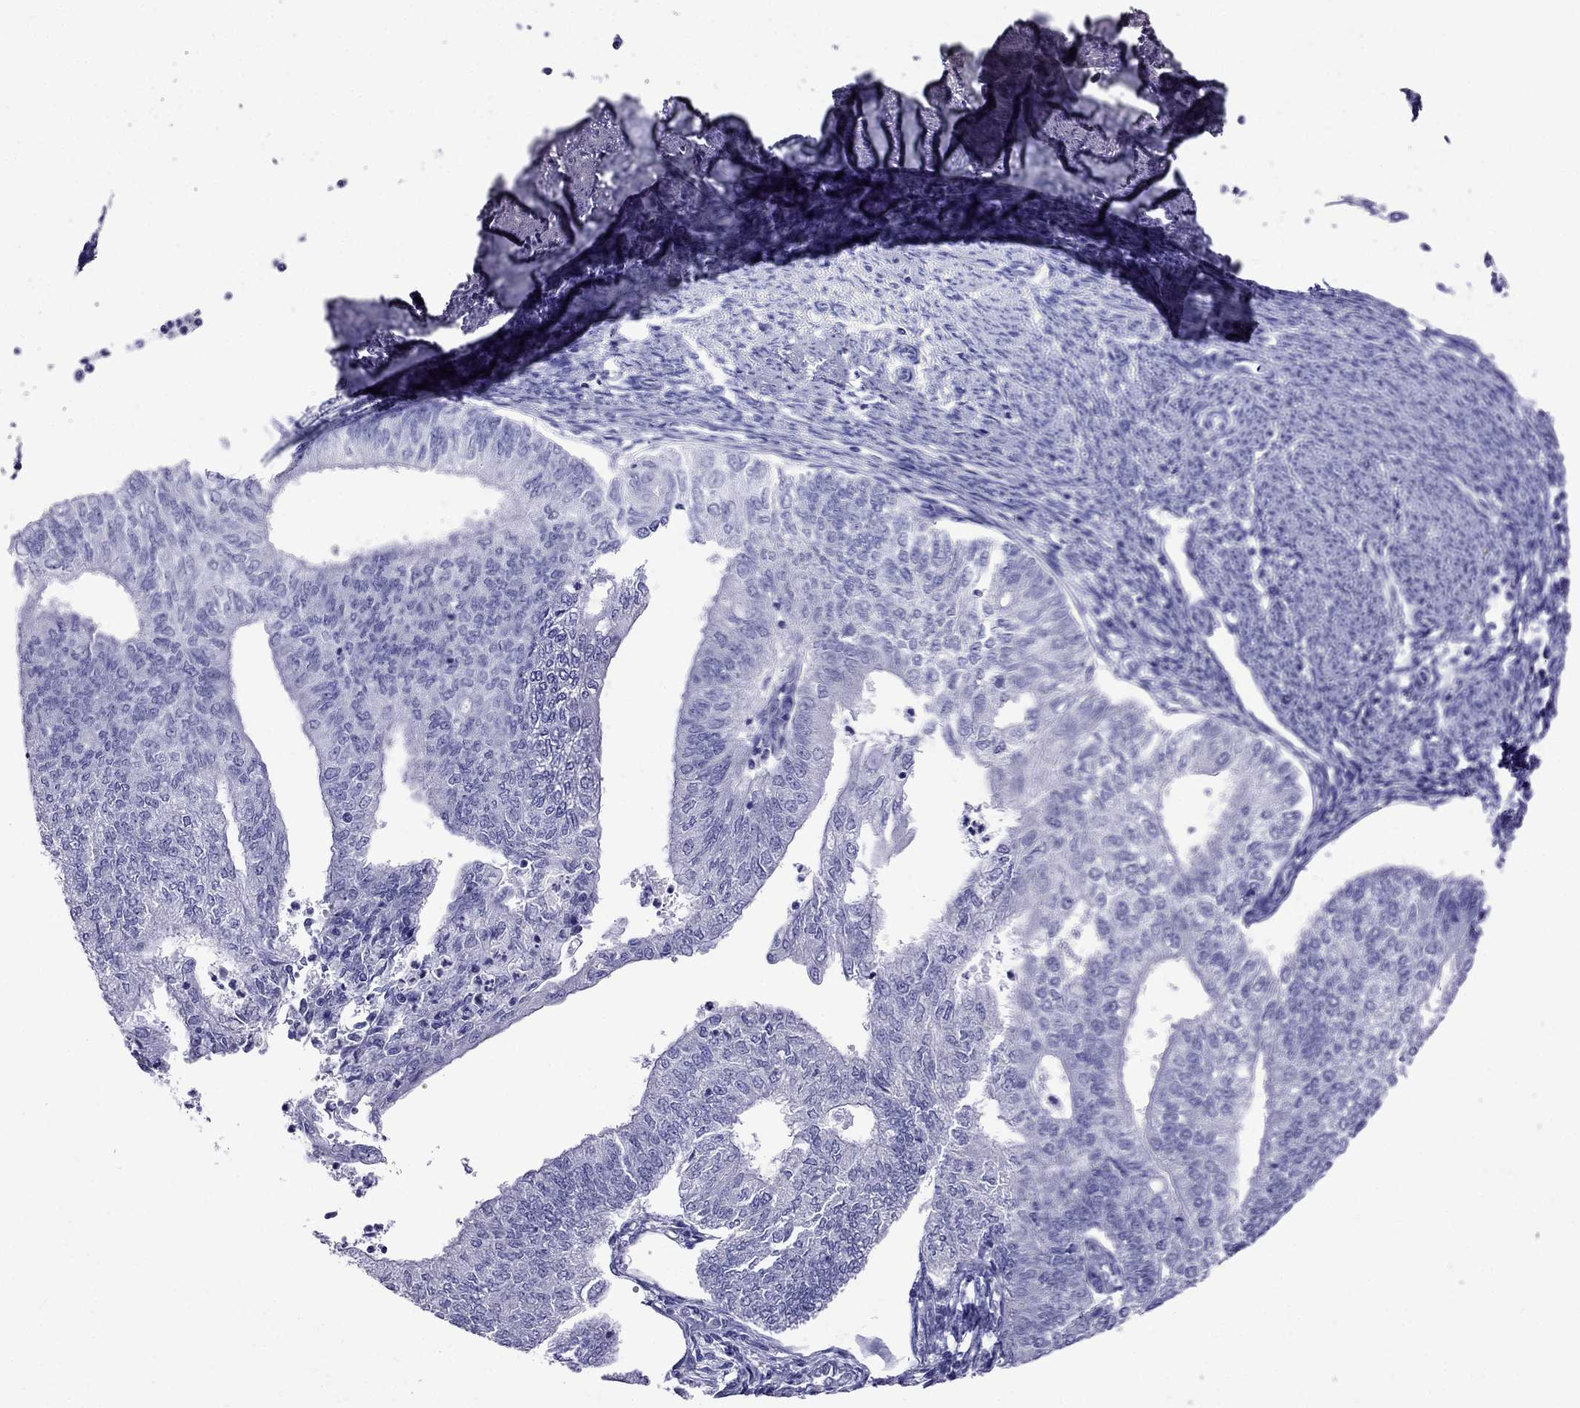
{"staining": {"intensity": "negative", "quantity": "none", "location": "none"}, "tissue": "endometrial cancer", "cell_type": "Tumor cells", "image_type": "cancer", "snomed": [{"axis": "morphology", "description": "Adenocarcinoma, NOS"}, {"axis": "topography", "description": "Endometrium"}], "caption": "IHC of human endometrial cancer displays no positivity in tumor cells.", "gene": "TDRD1", "patient": {"sex": "female", "age": 59}}